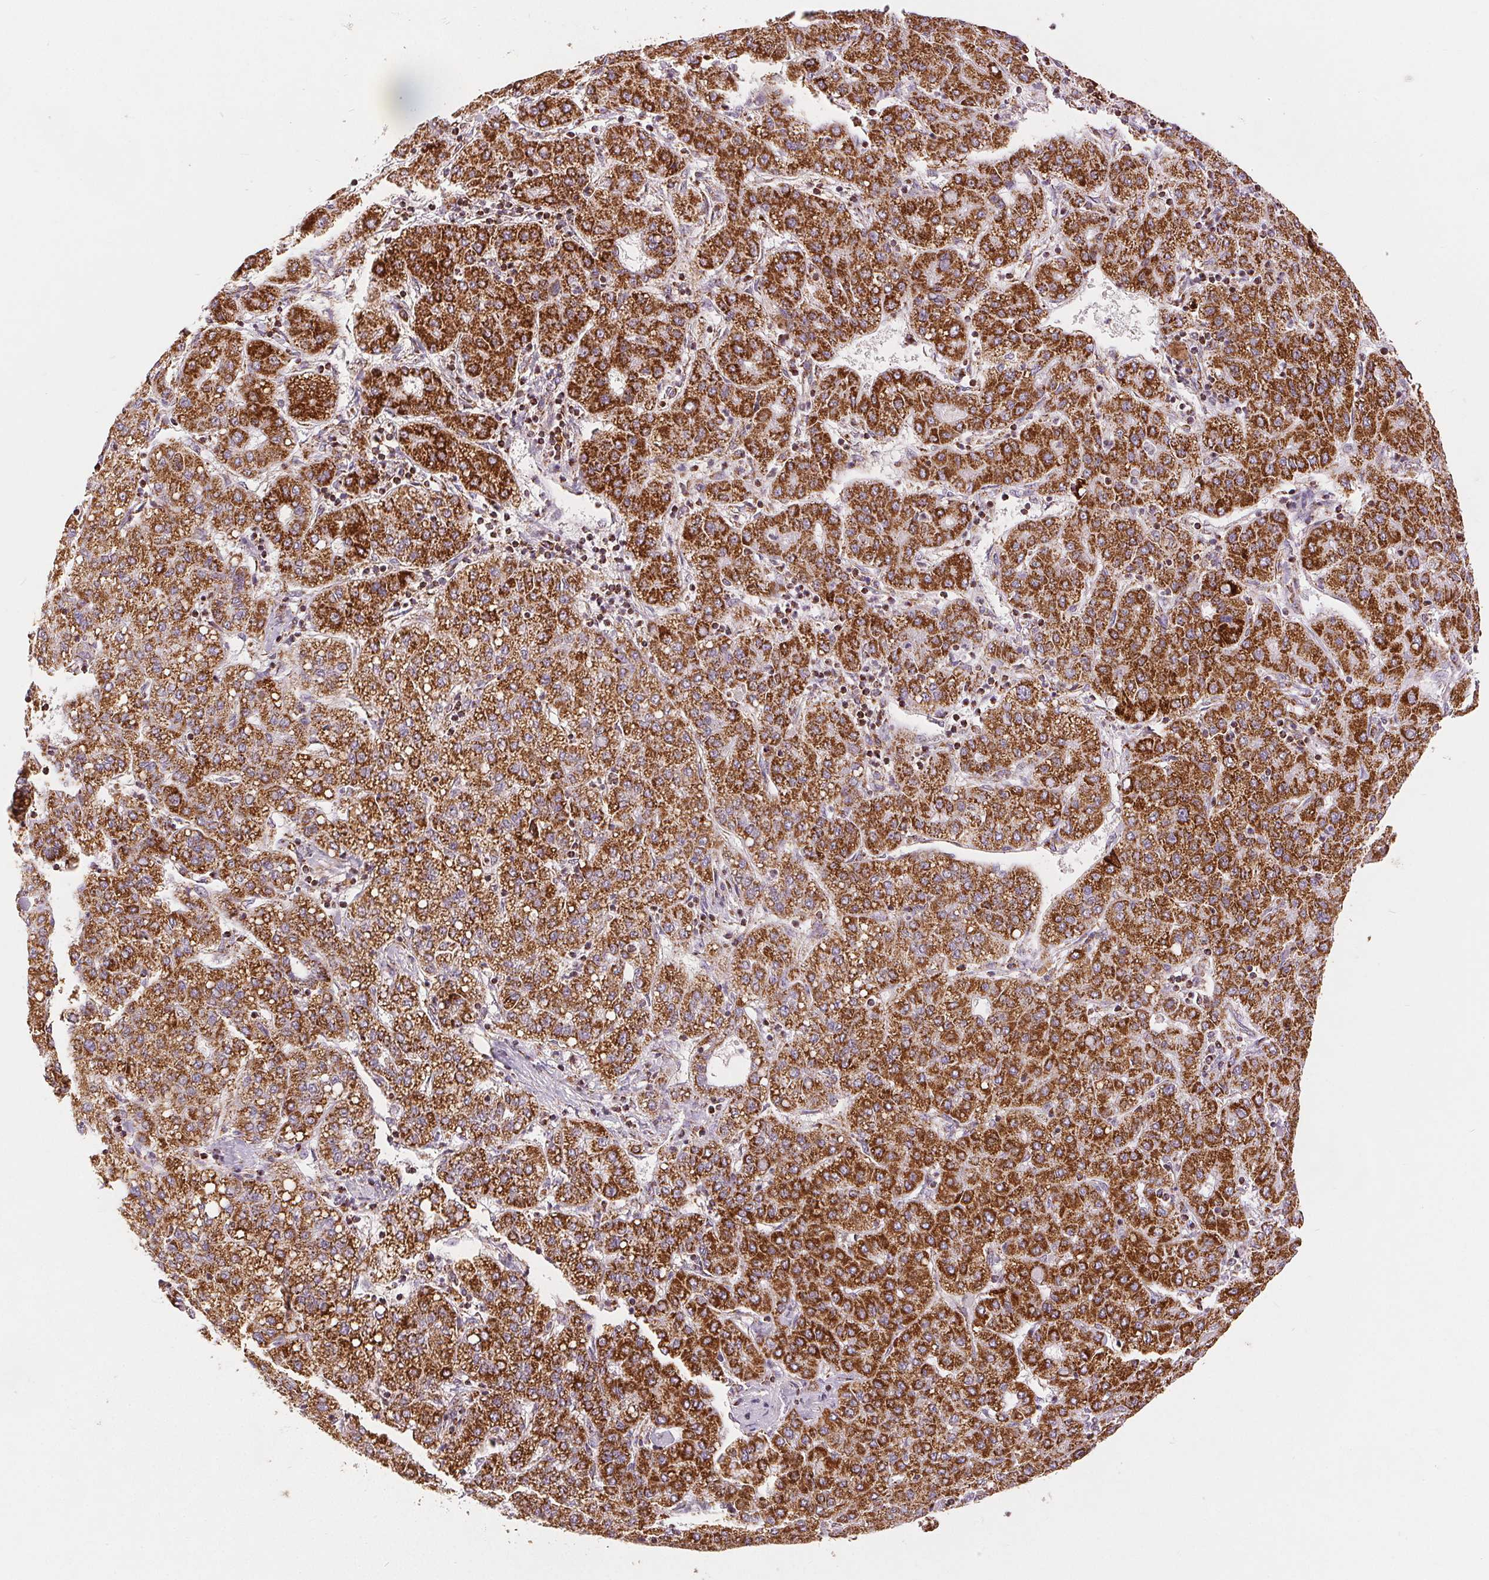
{"staining": {"intensity": "strong", "quantity": ">75%", "location": "cytoplasmic/membranous"}, "tissue": "liver cancer", "cell_type": "Tumor cells", "image_type": "cancer", "snomed": [{"axis": "morphology", "description": "Carcinoma, Hepatocellular, NOS"}, {"axis": "topography", "description": "Liver"}], "caption": "A histopathology image showing strong cytoplasmic/membranous expression in approximately >75% of tumor cells in liver cancer, as visualized by brown immunohistochemical staining.", "gene": "SDHB", "patient": {"sex": "male", "age": 65}}